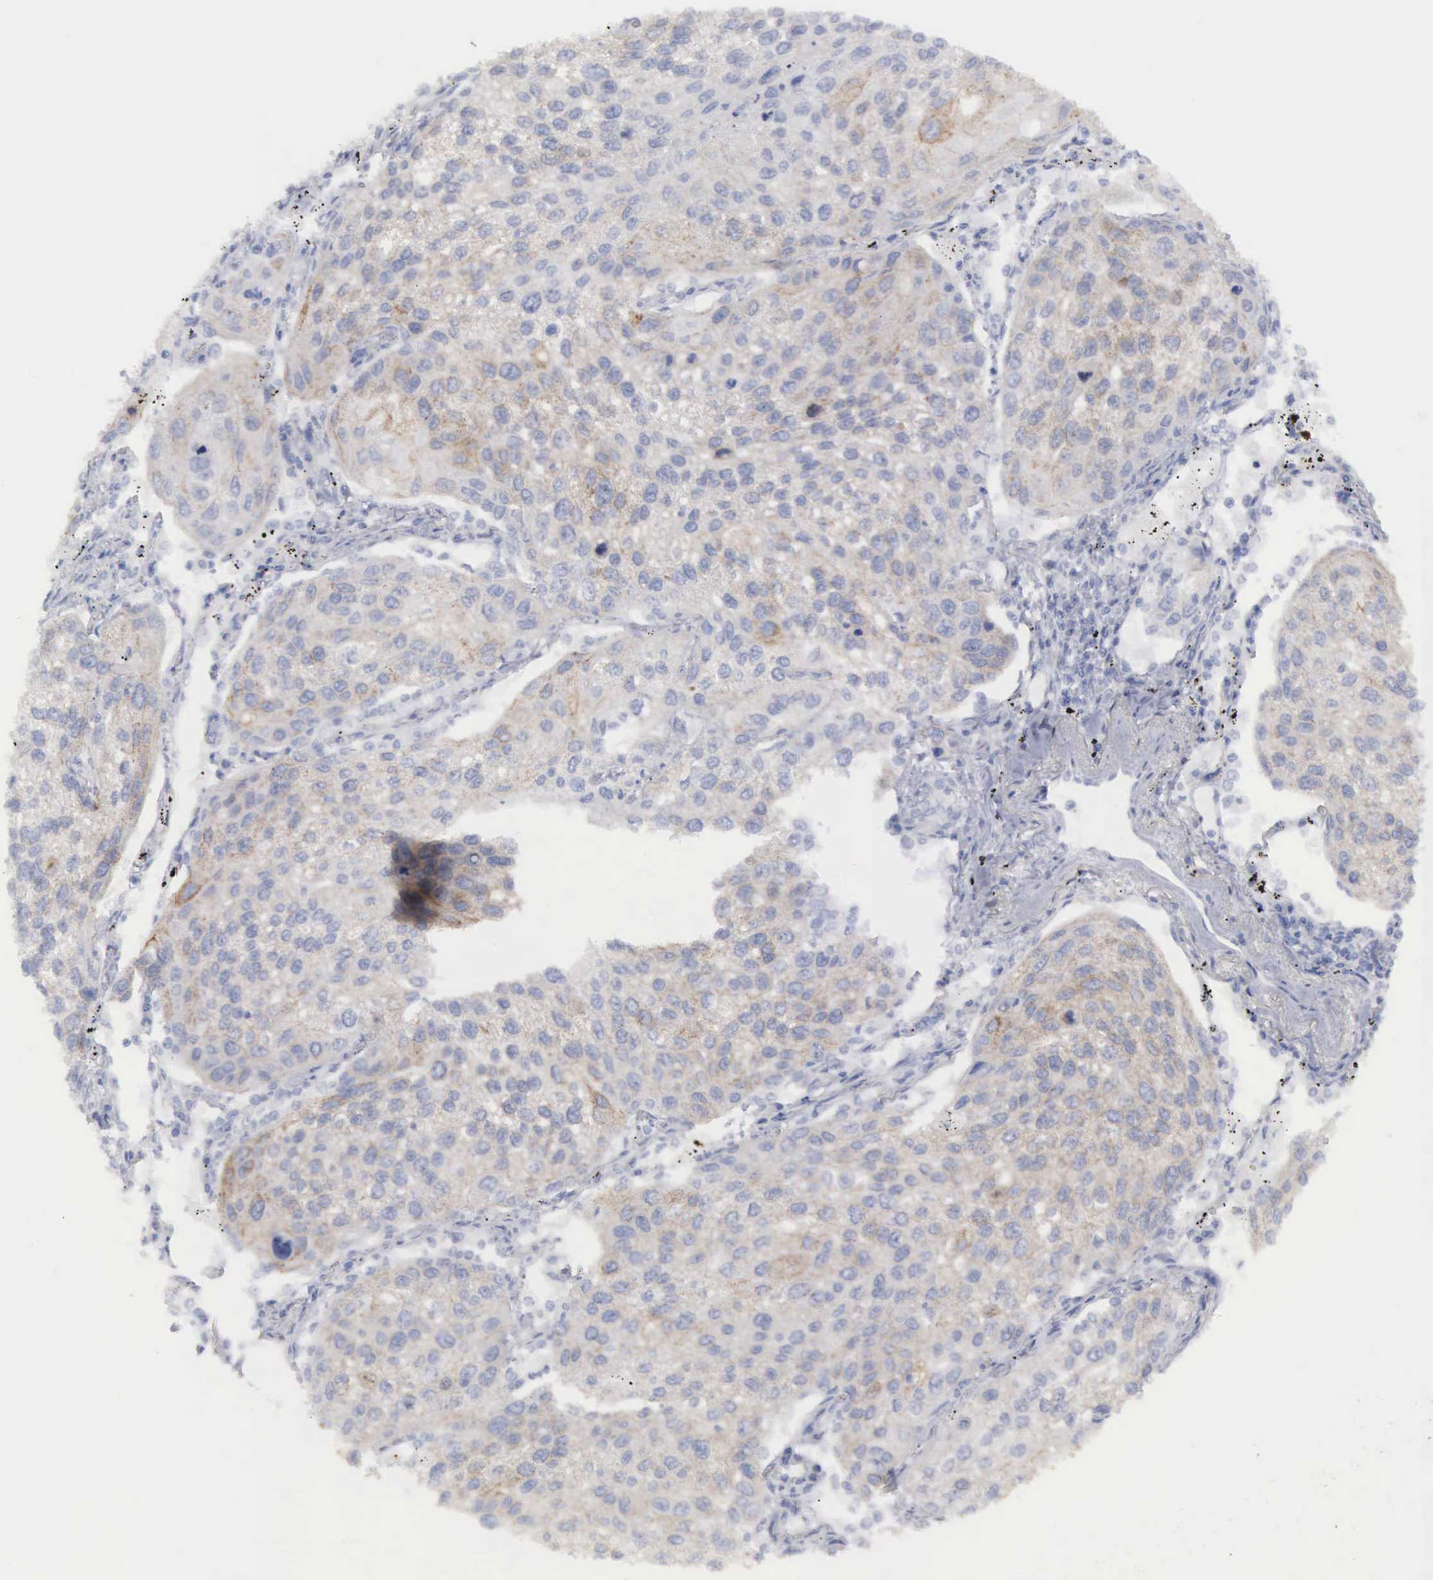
{"staining": {"intensity": "weak", "quantity": "25%-75%", "location": "cytoplasmic/membranous"}, "tissue": "lung cancer", "cell_type": "Tumor cells", "image_type": "cancer", "snomed": [{"axis": "morphology", "description": "Squamous cell carcinoma, NOS"}, {"axis": "topography", "description": "Lung"}], "caption": "High-magnification brightfield microscopy of squamous cell carcinoma (lung) stained with DAB (3,3'-diaminobenzidine) (brown) and counterstained with hematoxylin (blue). tumor cells exhibit weak cytoplasmic/membranous staining is appreciated in about25%-75% of cells. (DAB (3,3'-diaminobenzidine) IHC, brown staining for protein, blue staining for nuclei).", "gene": "CEP170B", "patient": {"sex": "male", "age": 75}}